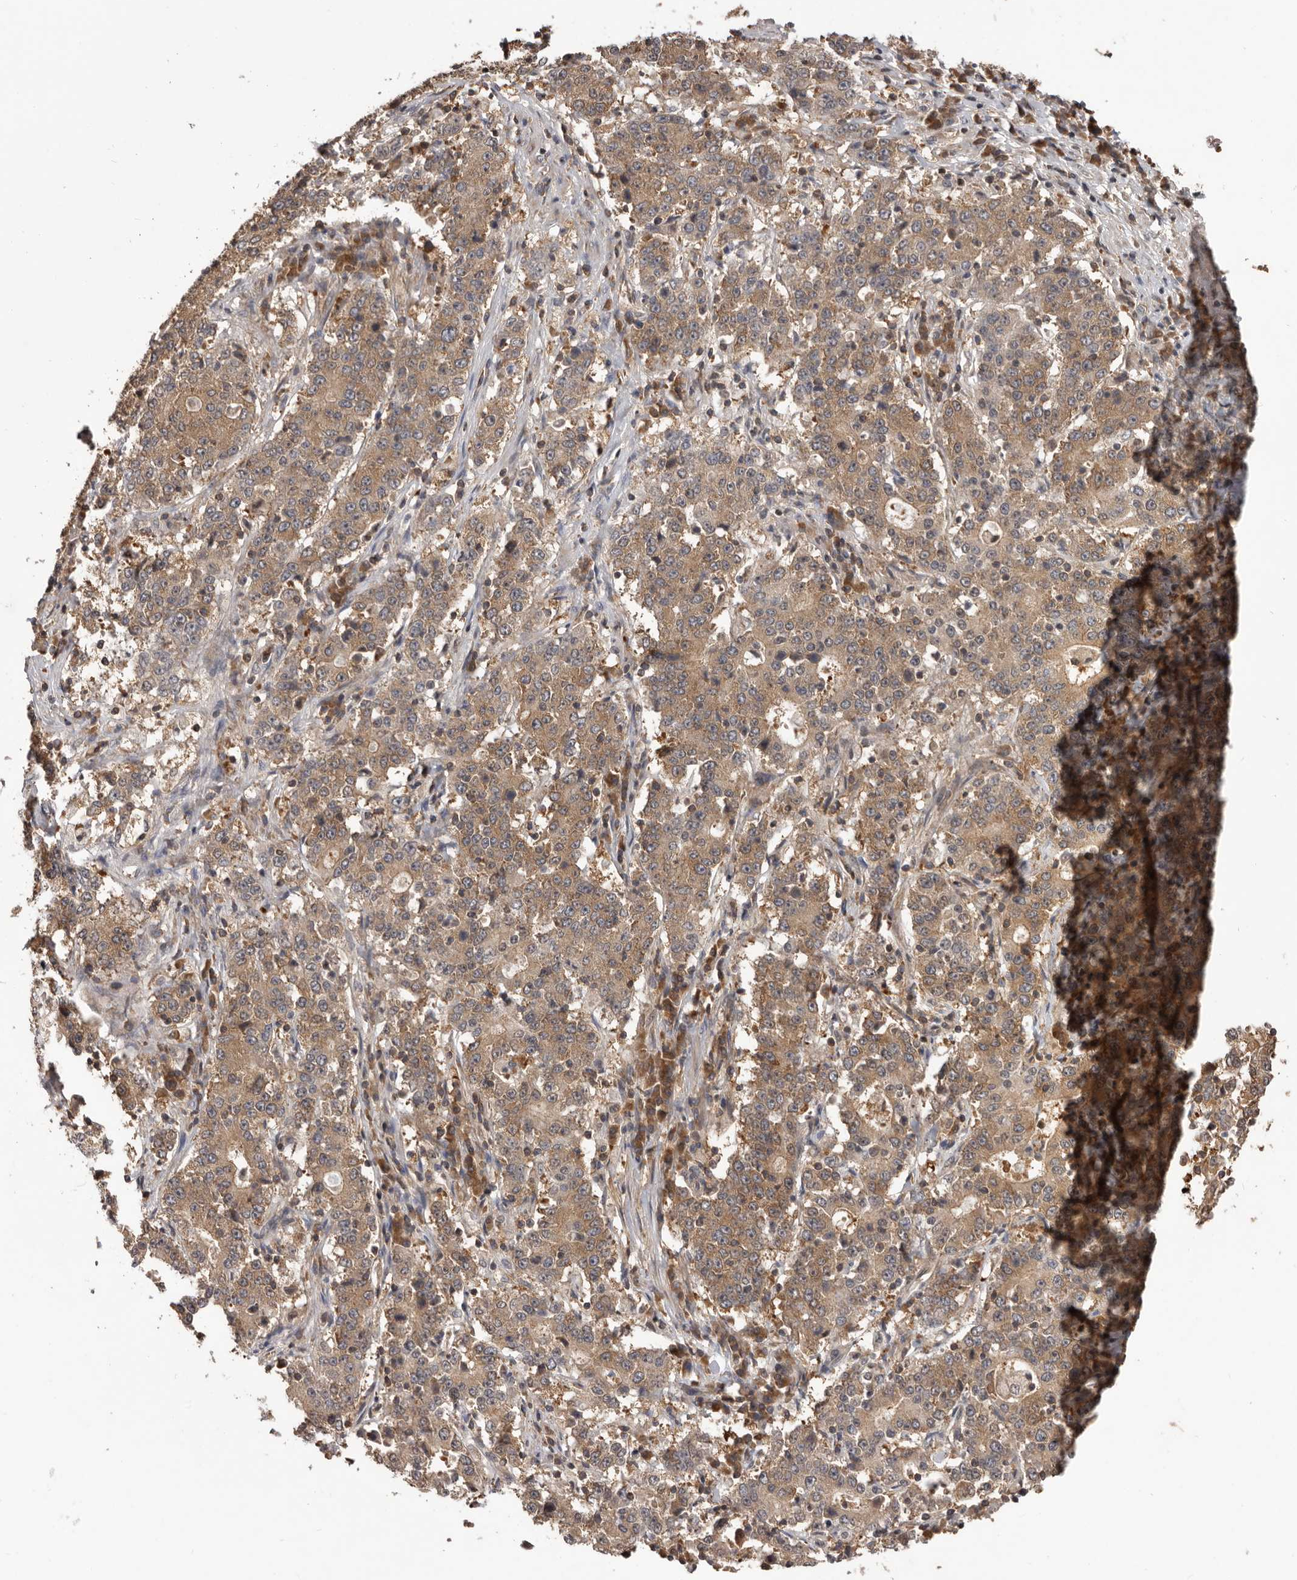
{"staining": {"intensity": "moderate", "quantity": ">75%", "location": "cytoplasmic/membranous"}, "tissue": "stomach cancer", "cell_type": "Tumor cells", "image_type": "cancer", "snomed": [{"axis": "morphology", "description": "Adenocarcinoma, NOS"}, {"axis": "topography", "description": "Stomach"}], "caption": "Moderate cytoplasmic/membranous protein positivity is present in approximately >75% of tumor cells in stomach adenocarcinoma.", "gene": "HBS1L", "patient": {"sex": "male", "age": 59}}